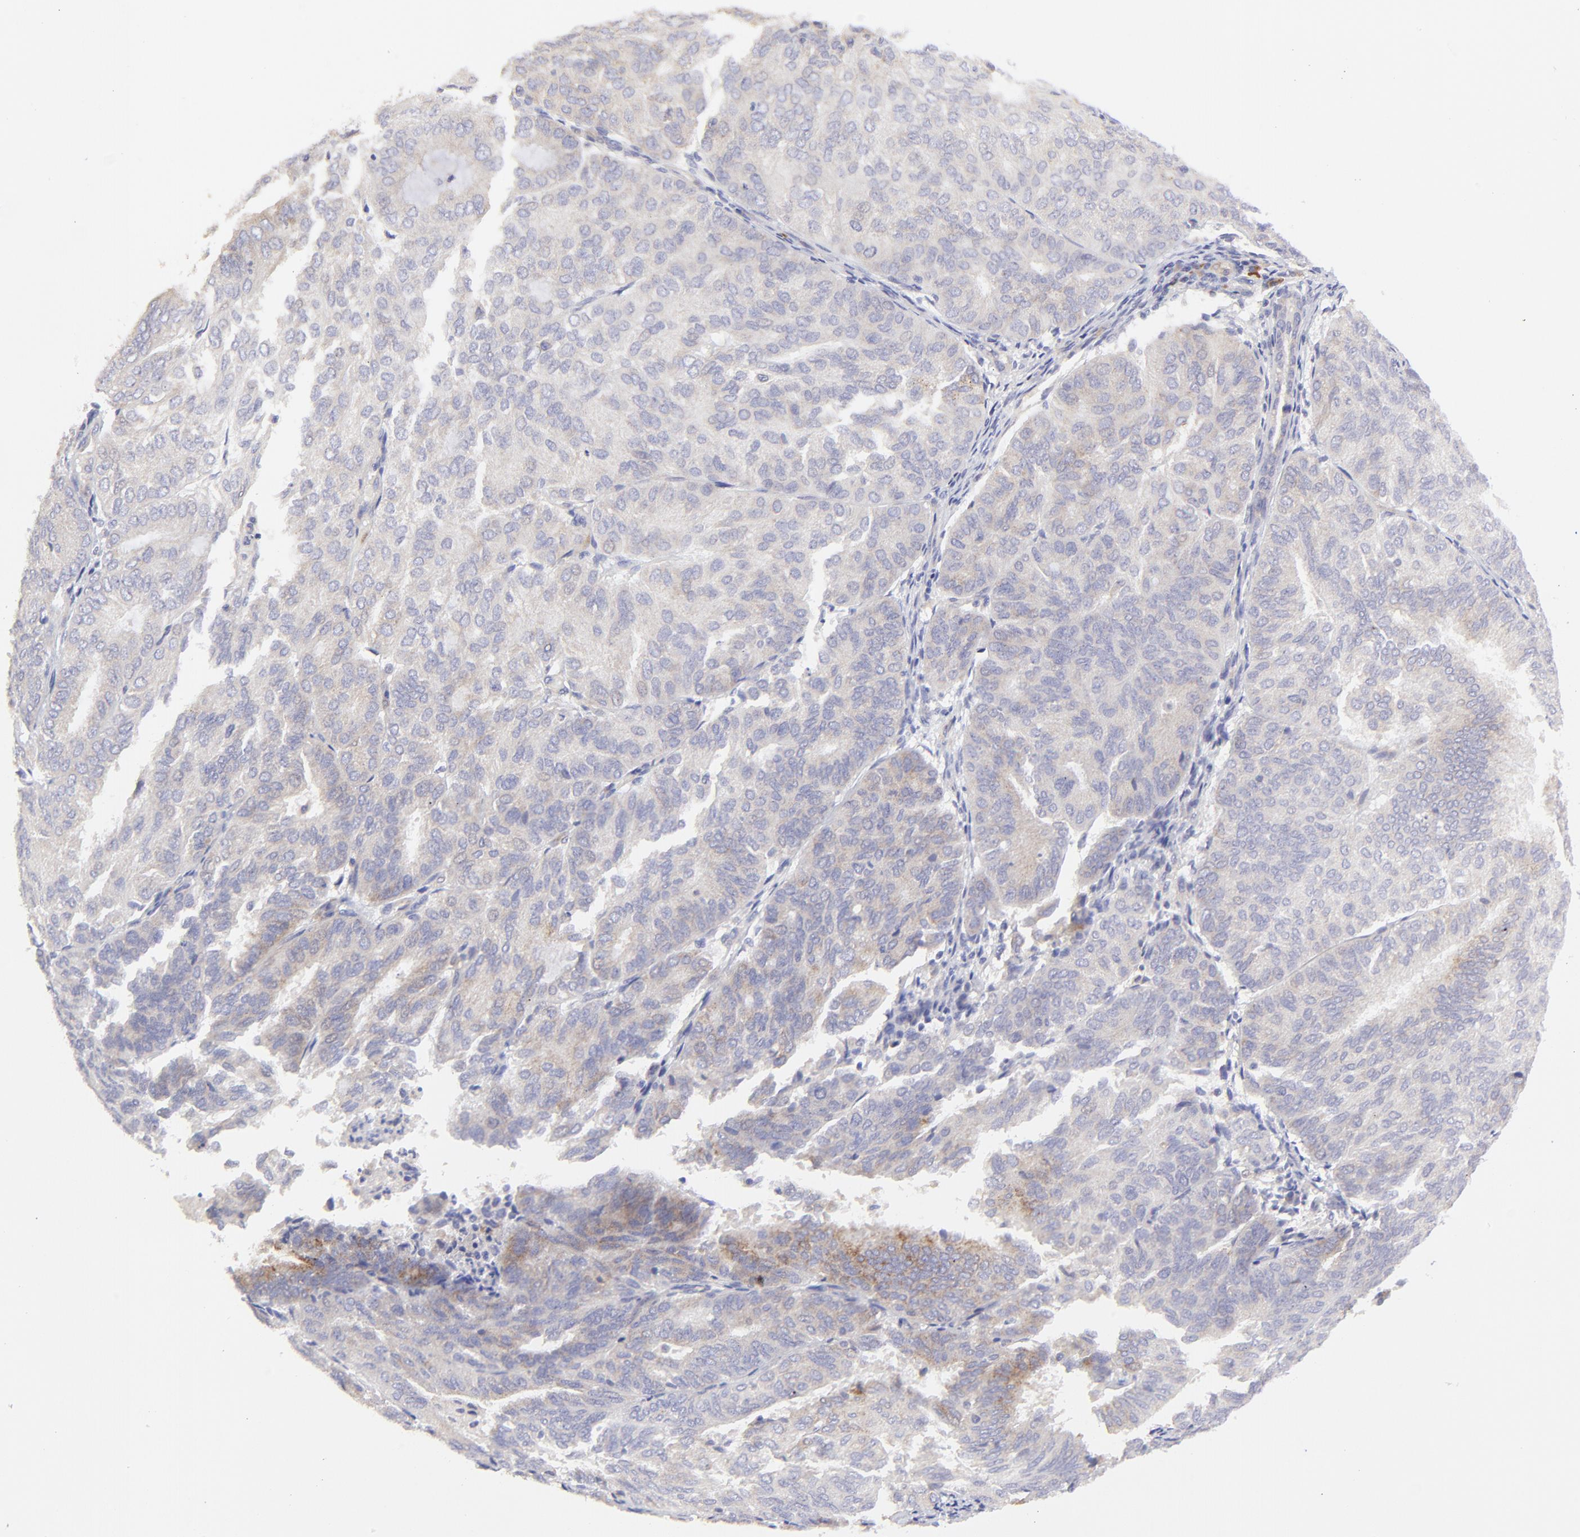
{"staining": {"intensity": "moderate", "quantity": ">75%", "location": "cytoplasmic/membranous"}, "tissue": "endometrial cancer", "cell_type": "Tumor cells", "image_type": "cancer", "snomed": [{"axis": "morphology", "description": "Adenocarcinoma, NOS"}, {"axis": "topography", "description": "Endometrium"}], "caption": "Brown immunohistochemical staining in human endometrial cancer (adenocarcinoma) reveals moderate cytoplasmic/membranous positivity in approximately >75% of tumor cells.", "gene": "LHFPL1", "patient": {"sex": "female", "age": 59}}